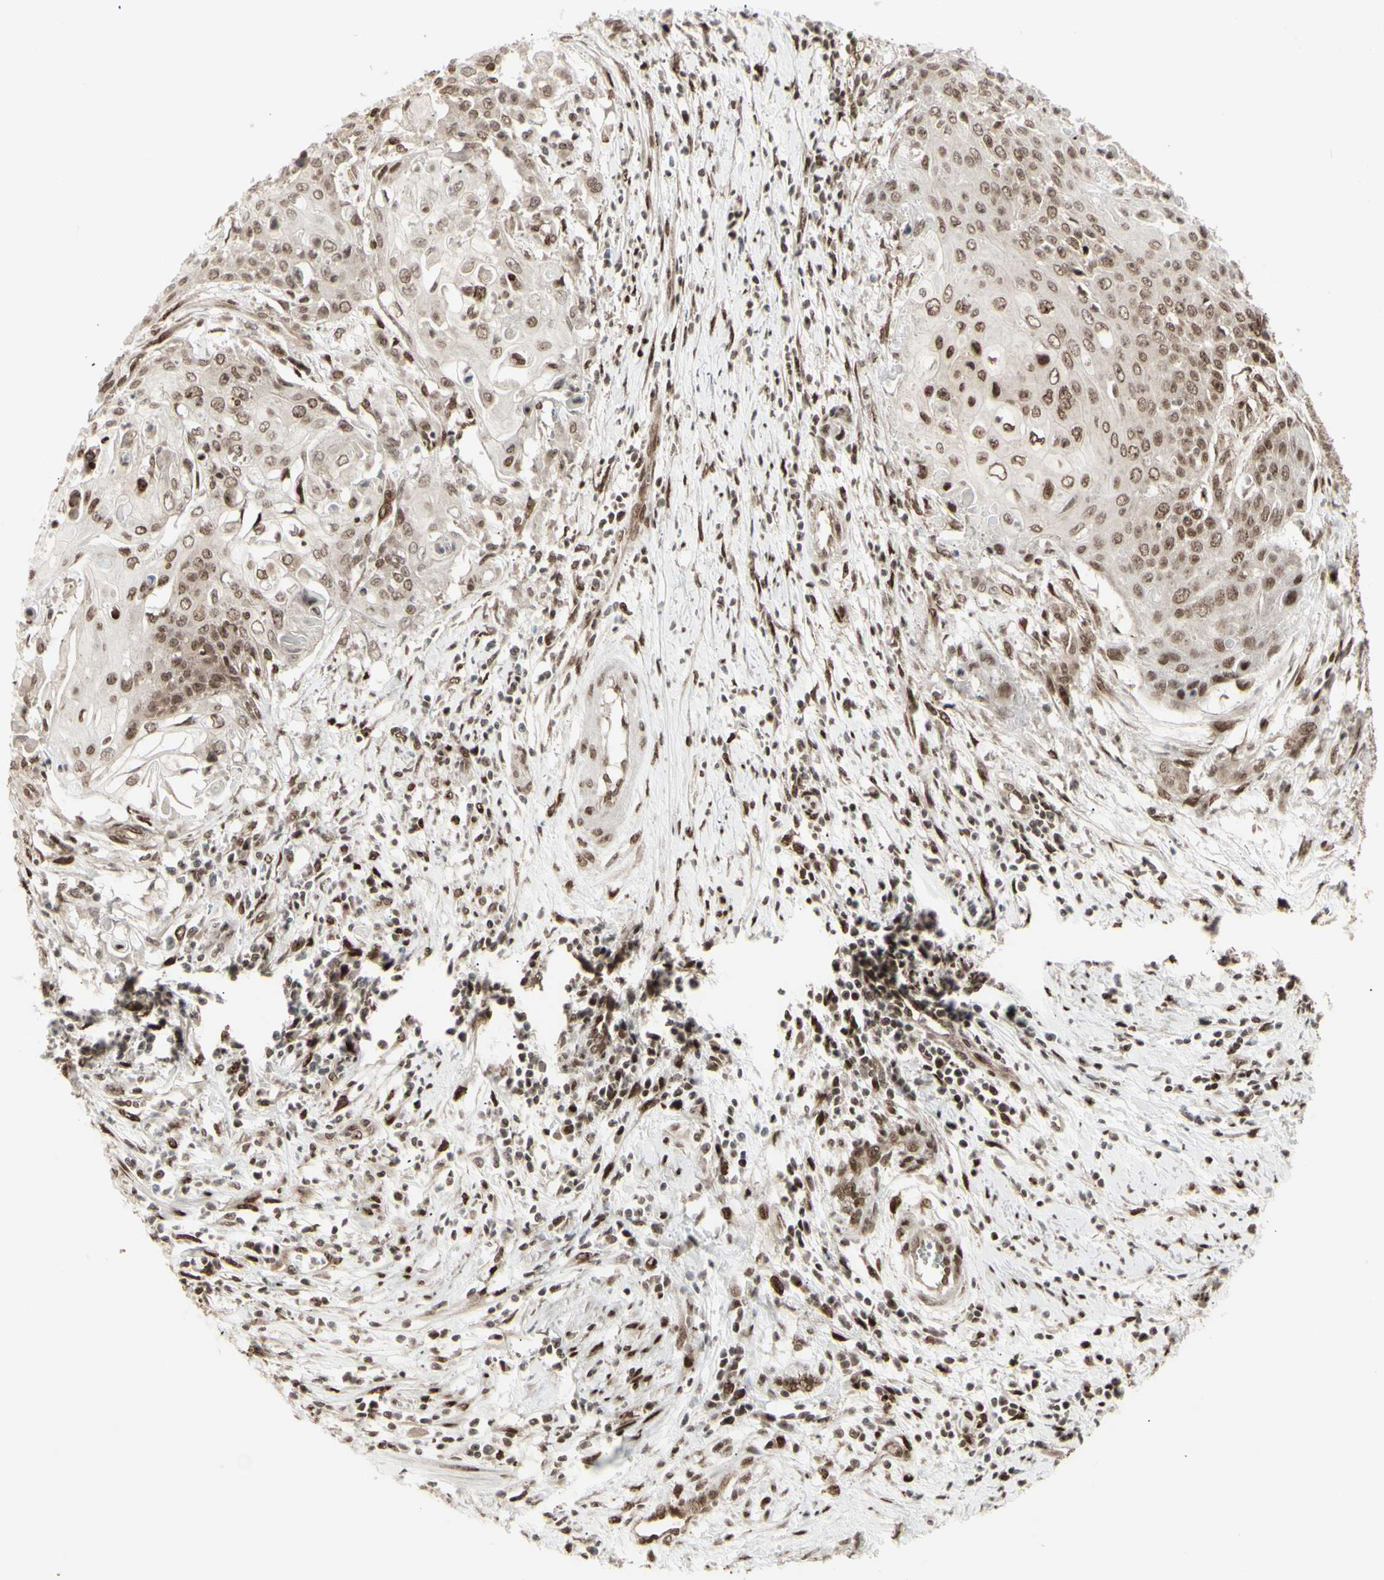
{"staining": {"intensity": "moderate", "quantity": ">75%", "location": "nuclear"}, "tissue": "cervical cancer", "cell_type": "Tumor cells", "image_type": "cancer", "snomed": [{"axis": "morphology", "description": "Squamous cell carcinoma, NOS"}, {"axis": "topography", "description": "Cervix"}], "caption": "IHC of squamous cell carcinoma (cervical) demonstrates medium levels of moderate nuclear expression in about >75% of tumor cells.", "gene": "CBX1", "patient": {"sex": "female", "age": 39}}